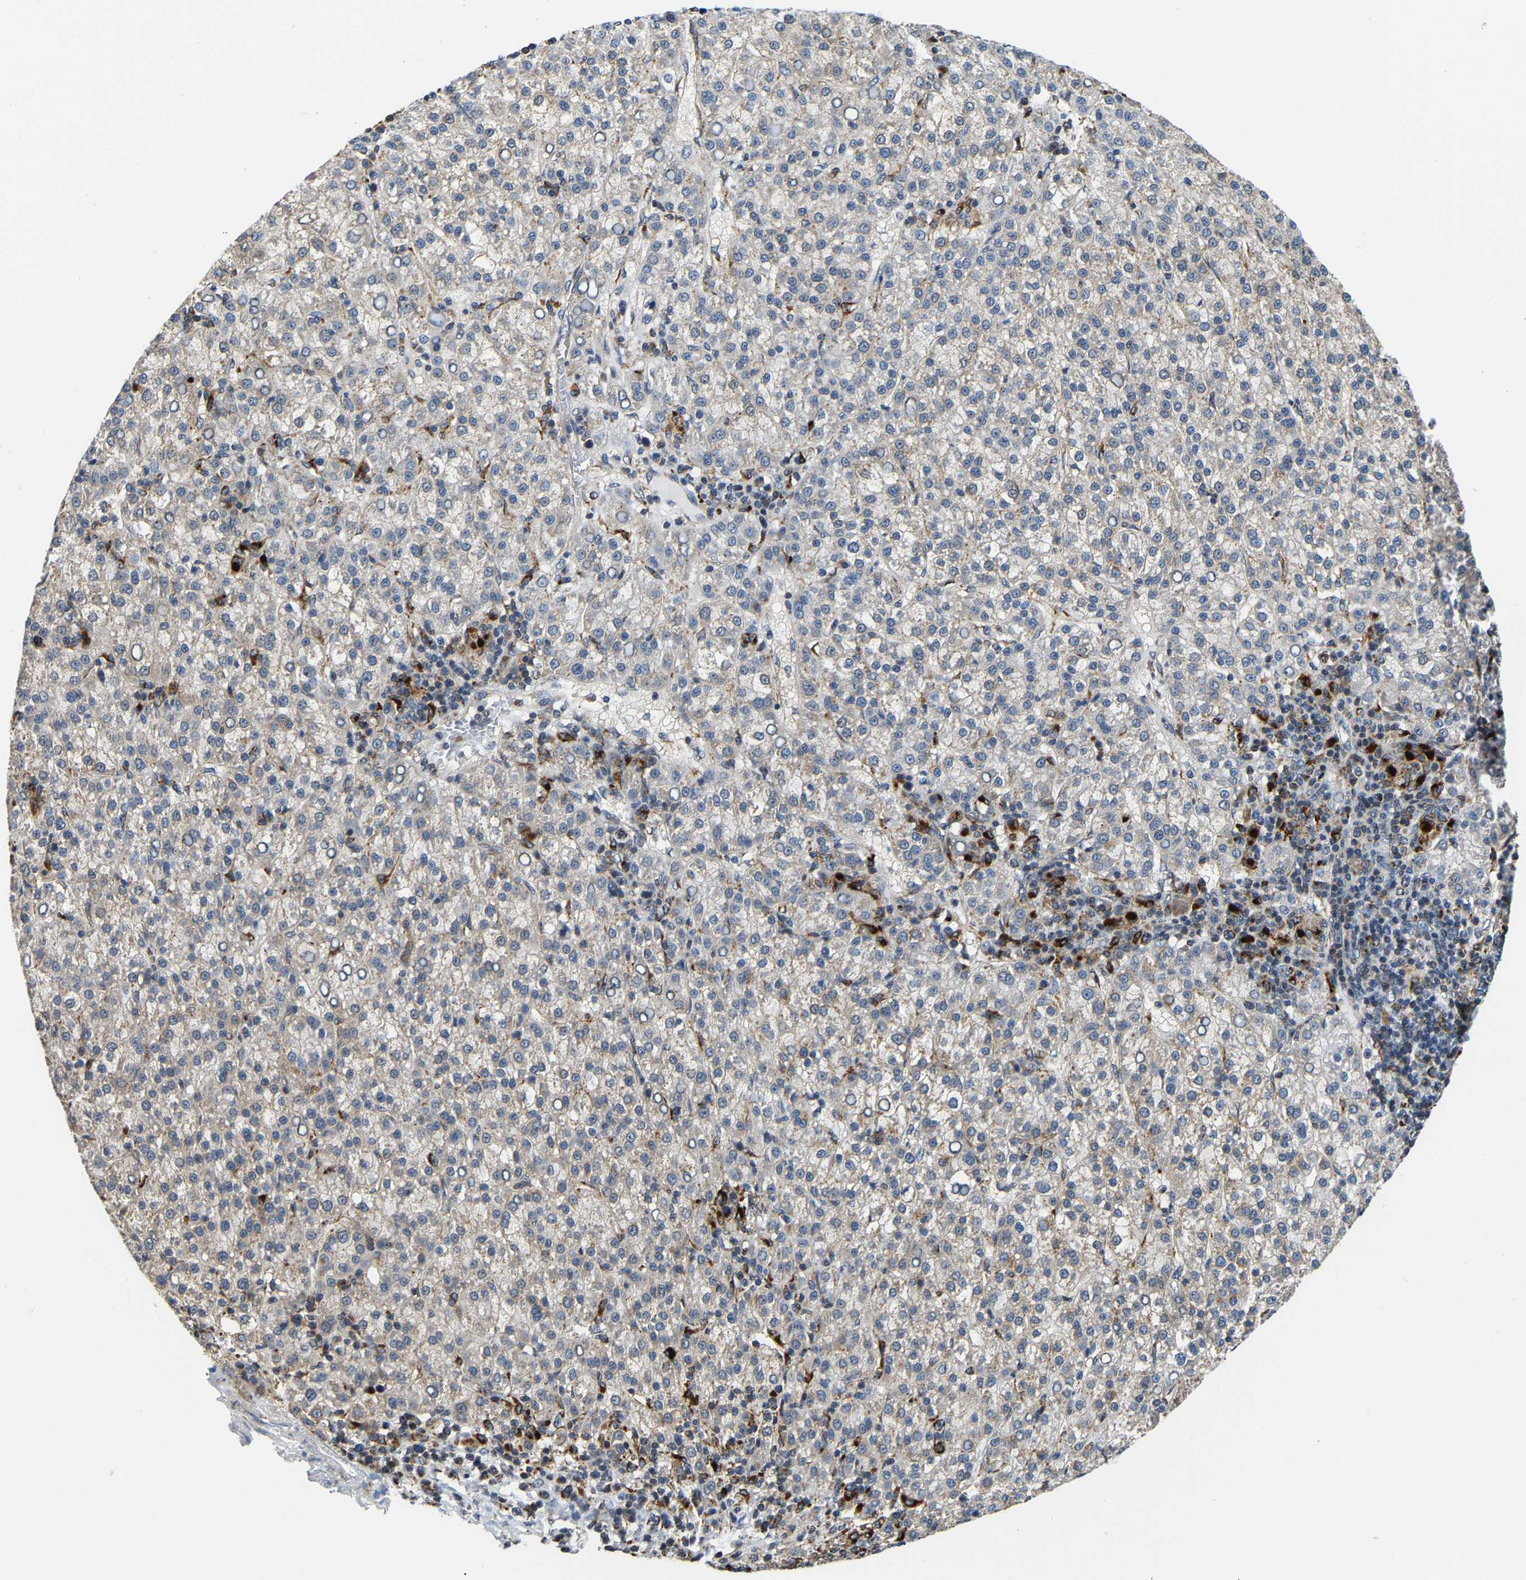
{"staining": {"intensity": "weak", "quantity": "25%-75%", "location": "cytoplasmic/membranous"}, "tissue": "liver cancer", "cell_type": "Tumor cells", "image_type": "cancer", "snomed": [{"axis": "morphology", "description": "Carcinoma, Hepatocellular, NOS"}, {"axis": "topography", "description": "Liver"}], "caption": "Tumor cells exhibit weak cytoplasmic/membranous positivity in about 25%-75% of cells in liver hepatocellular carcinoma.", "gene": "GIMAP7", "patient": {"sex": "female", "age": 58}}